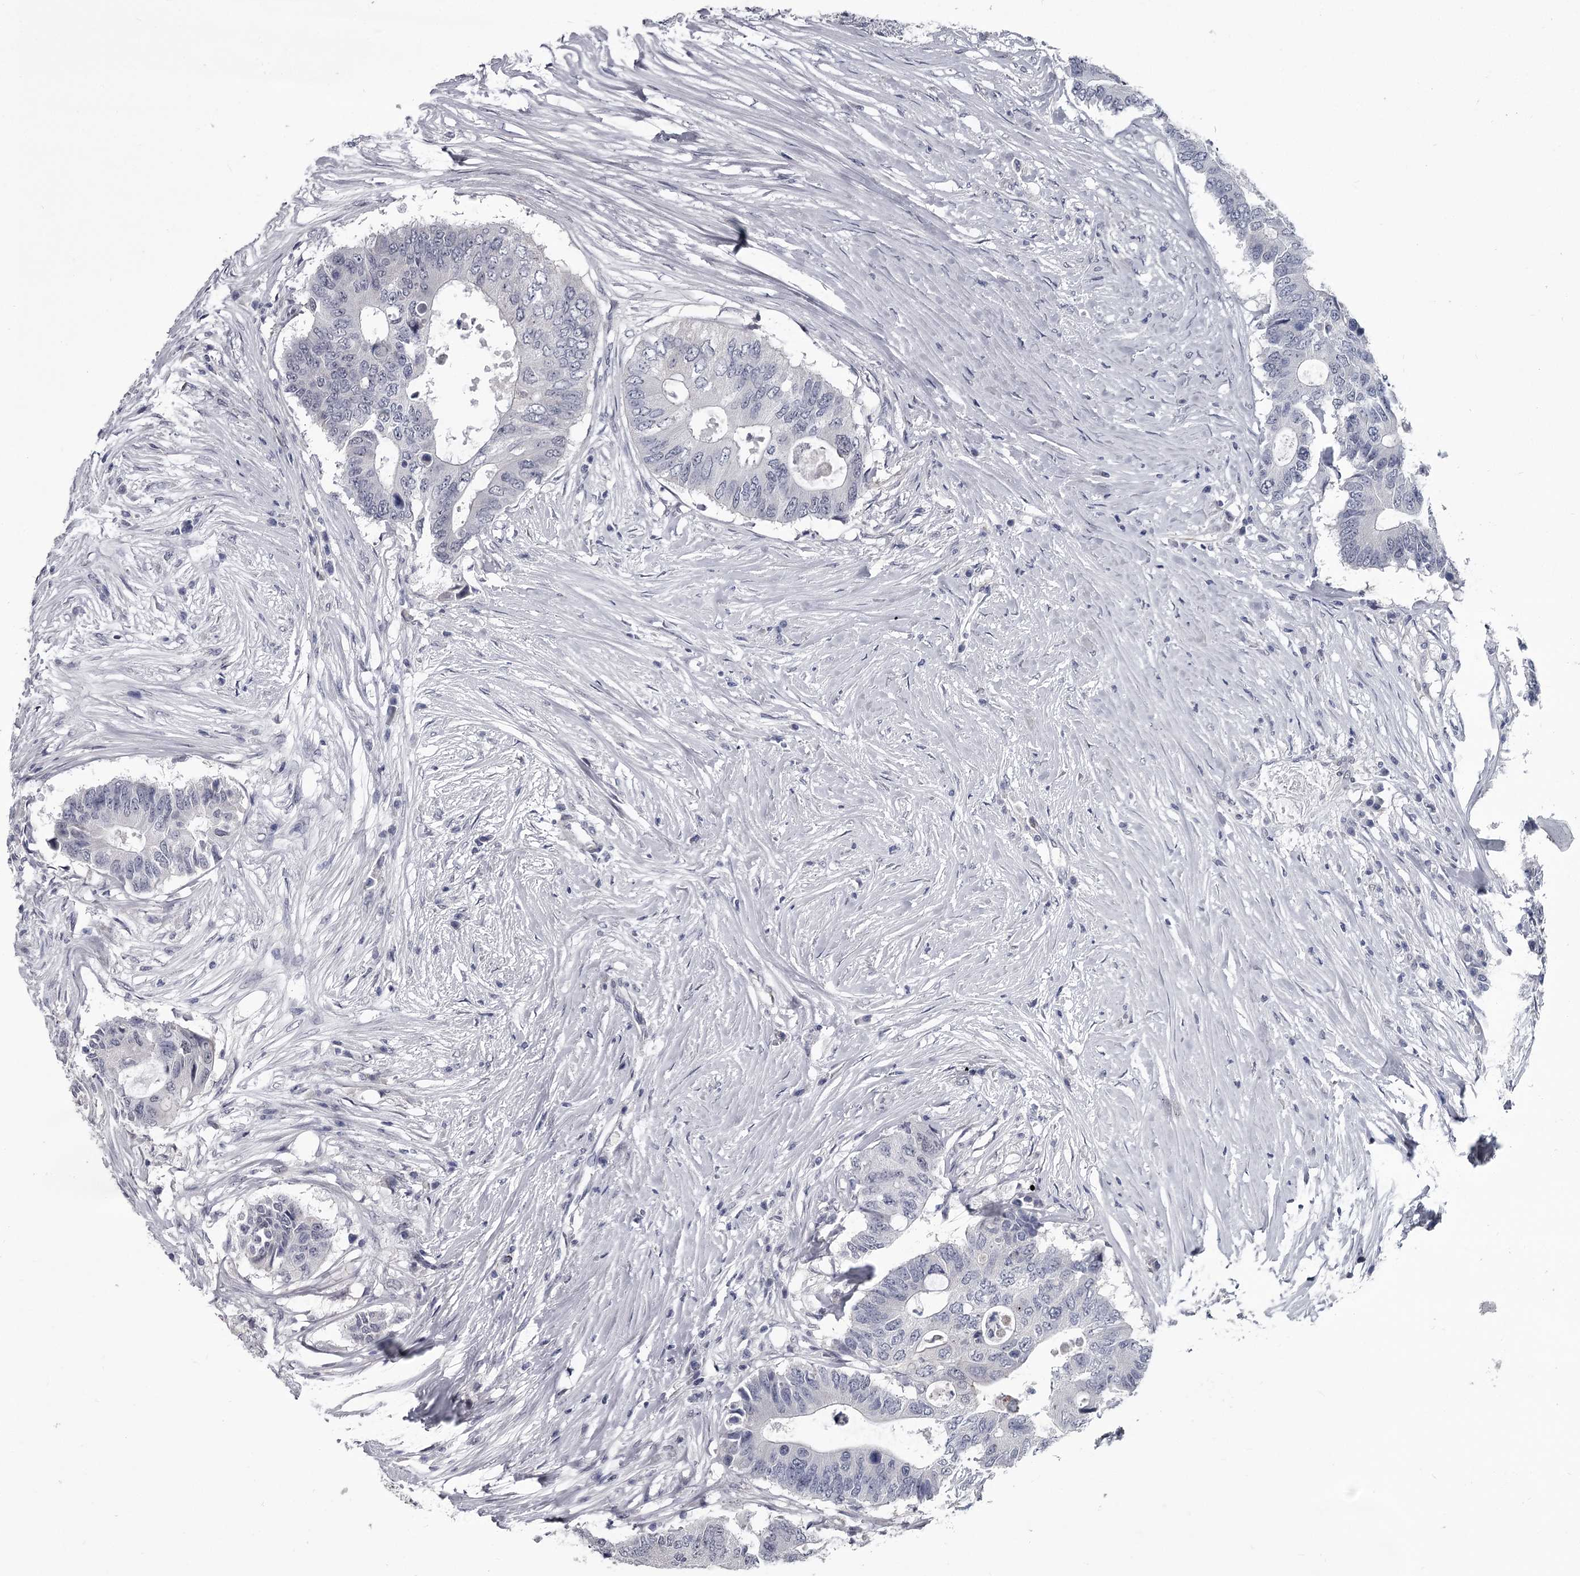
{"staining": {"intensity": "negative", "quantity": "none", "location": "none"}, "tissue": "colorectal cancer", "cell_type": "Tumor cells", "image_type": "cancer", "snomed": [{"axis": "morphology", "description": "Adenocarcinoma, NOS"}, {"axis": "topography", "description": "Colon"}], "caption": "Immunohistochemistry micrograph of colorectal cancer (adenocarcinoma) stained for a protein (brown), which exhibits no positivity in tumor cells.", "gene": "PRPF40B", "patient": {"sex": "male", "age": 71}}